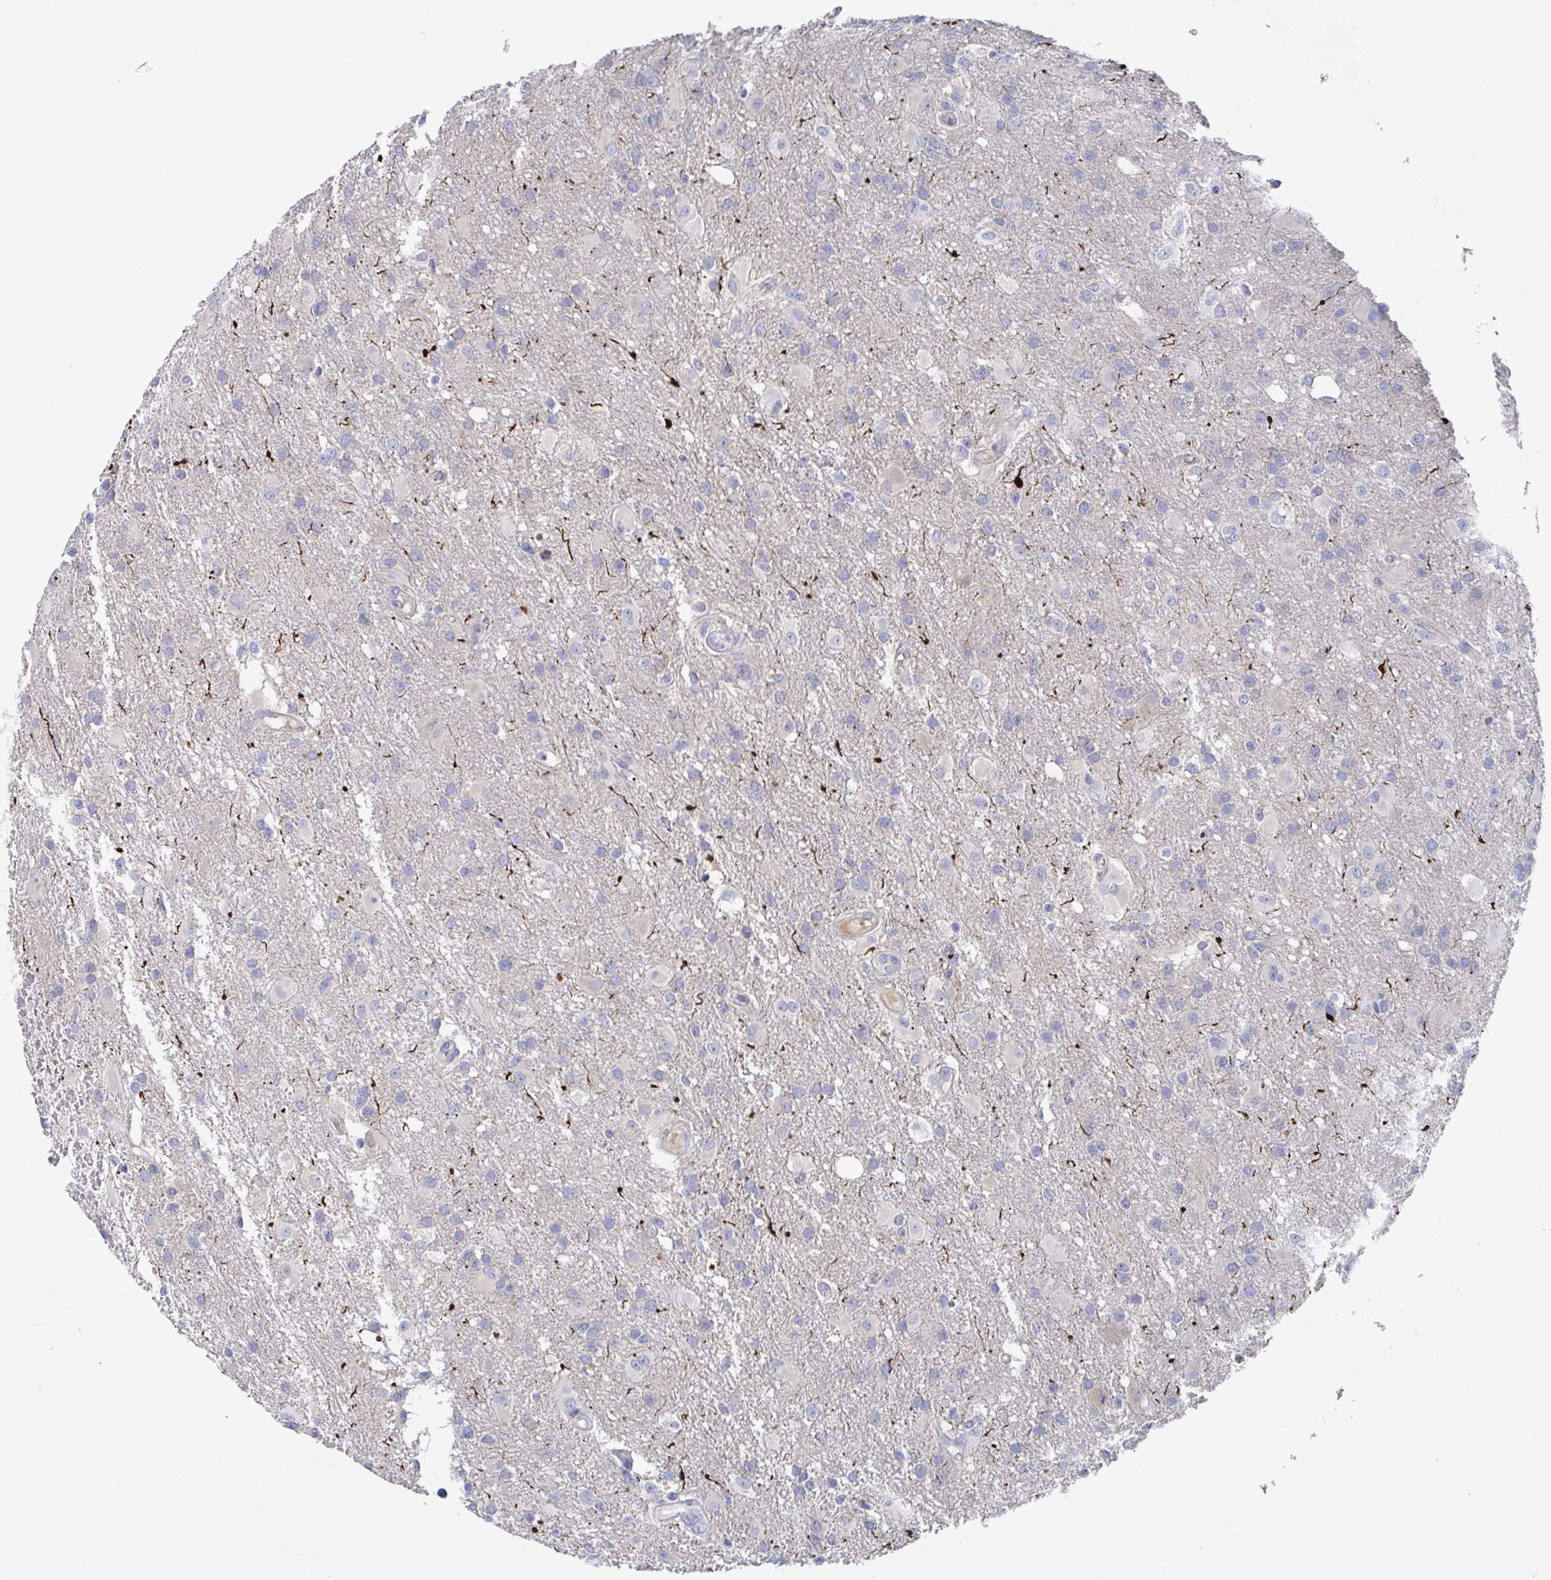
{"staining": {"intensity": "negative", "quantity": "none", "location": "none"}, "tissue": "glioma", "cell_type": "Tumor cells", "image_type": "cancer", "snomed": [{"axis": "morphology", "description": "Glioma, malignant, High grade"}, {"axis": "topography", "description": "Brain"}], "caption": "A micrograph of human malignant glioma (high-grade) is negative for staining in tumor cells. (DAB immunohistochemistry, high magnification).", "gene": "GPR148", "patient": {"sex": "male", "age": 53}}